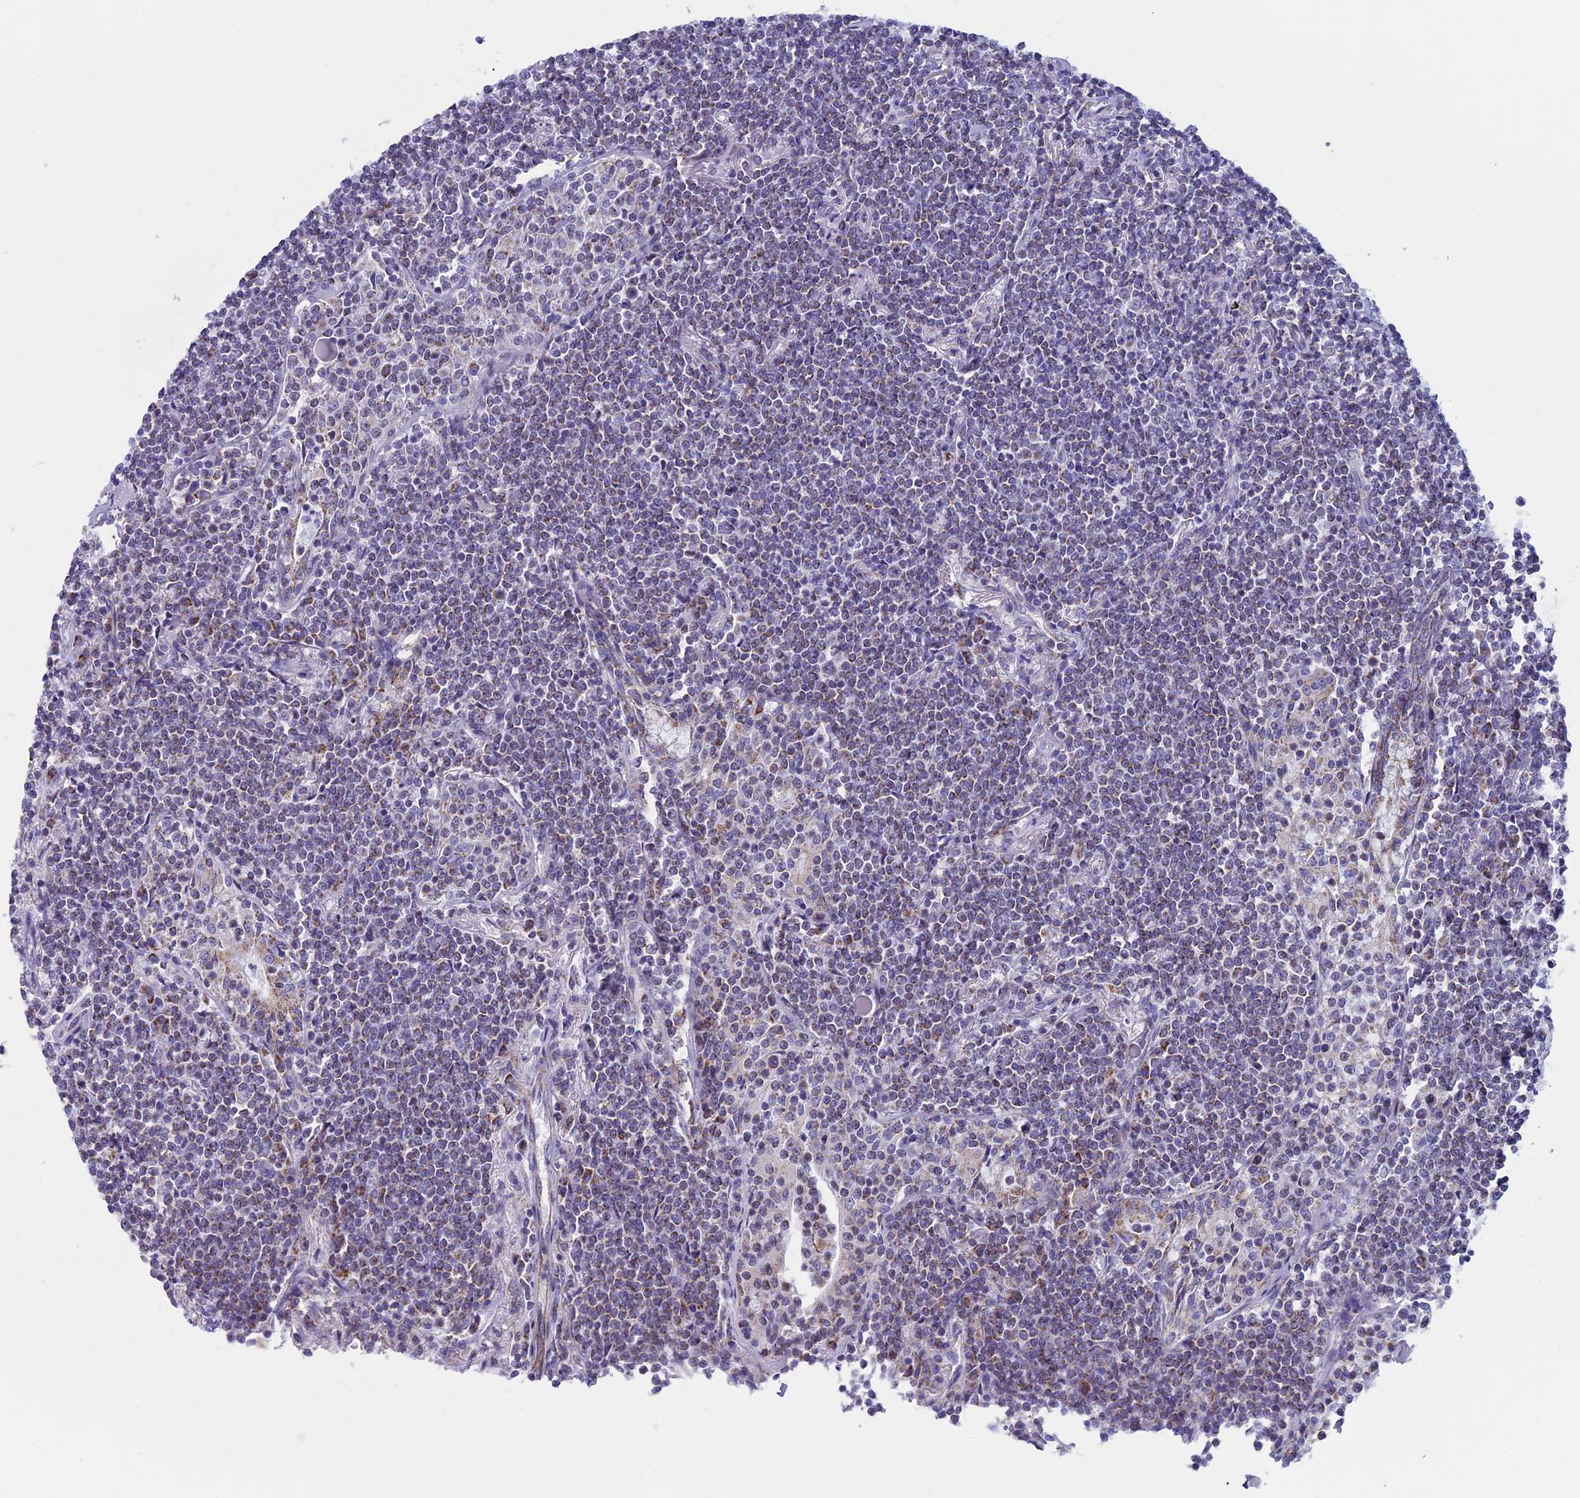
{"staining": {"intensity": "weak", "quantity": "25%-75%", "location": "cytoplasmic/membranous"}, "tissue": "lymphoma", "cell_type": "Tumor cells", "image_type": "cancer", "snomed": [{"axis": "morphology", "description": "Malignant lymphoma, non-Hodgkin's type, Low grade"}, {"axis": "topography", "description": "Lung"}], "caption": "Immunohistochemical staining of human lymphoma shows weak cytoplasmic/membranous protein positivity in approximately 25%-75% of tumor cells.", "gene": "NDUFB9", "patient": {"sex": "female", "age": 71}}